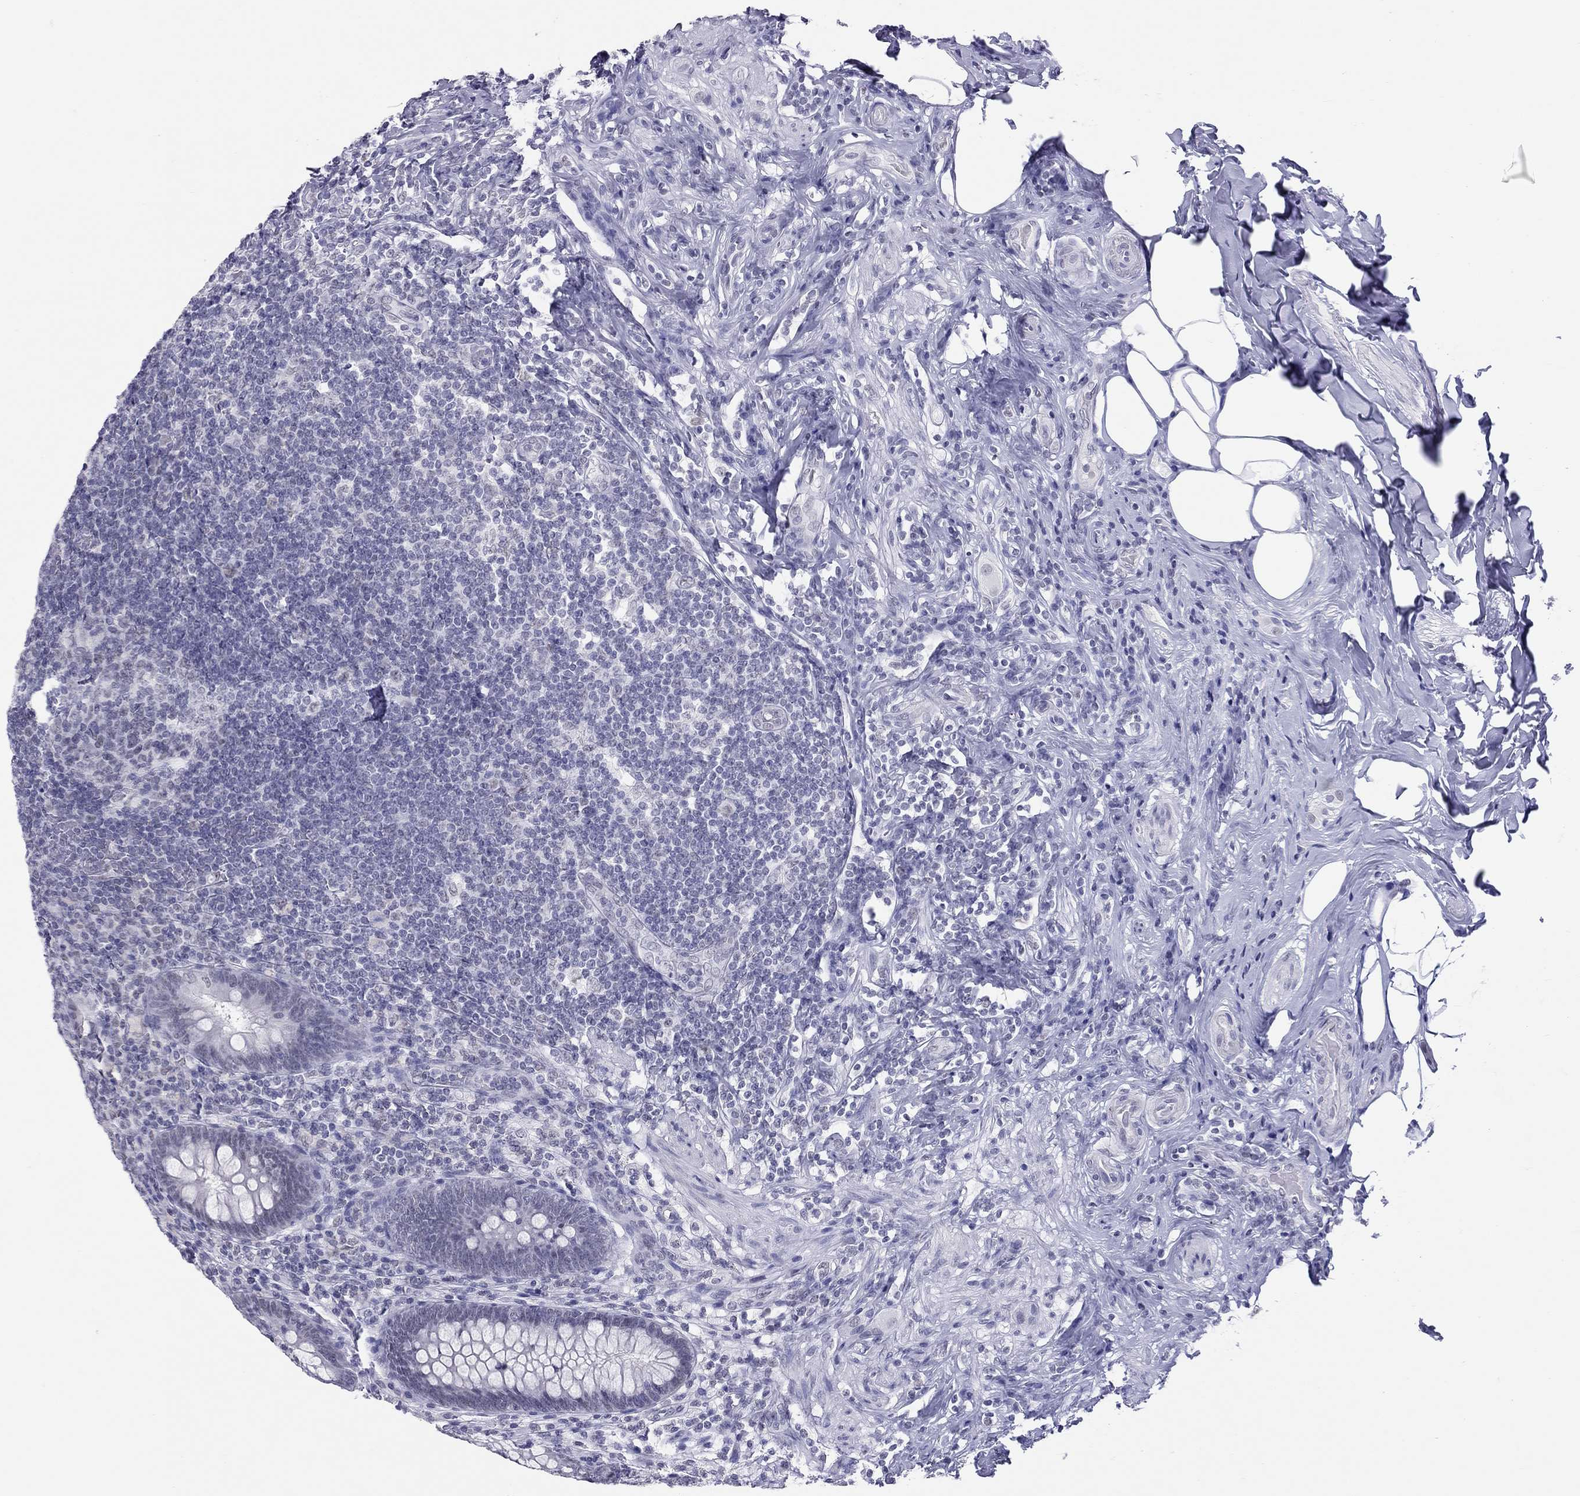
{"staining": {"intensity": "negative", "quantity": "none", "location": "none"}, "tissue": "appendix", "cell_type": "Glandular cells", "image_type": "normal", "snomed": [{"axis": "morphology", "description": "Normal tissue, NOS"}, {"axis": "topography", "description": "Appendix"}], "caption": "Appendix stained for a protein using IHC demonstrates no positivity glandular cells.", "gene": "JHY", "patient": {"sex": "male", "age": 47}}